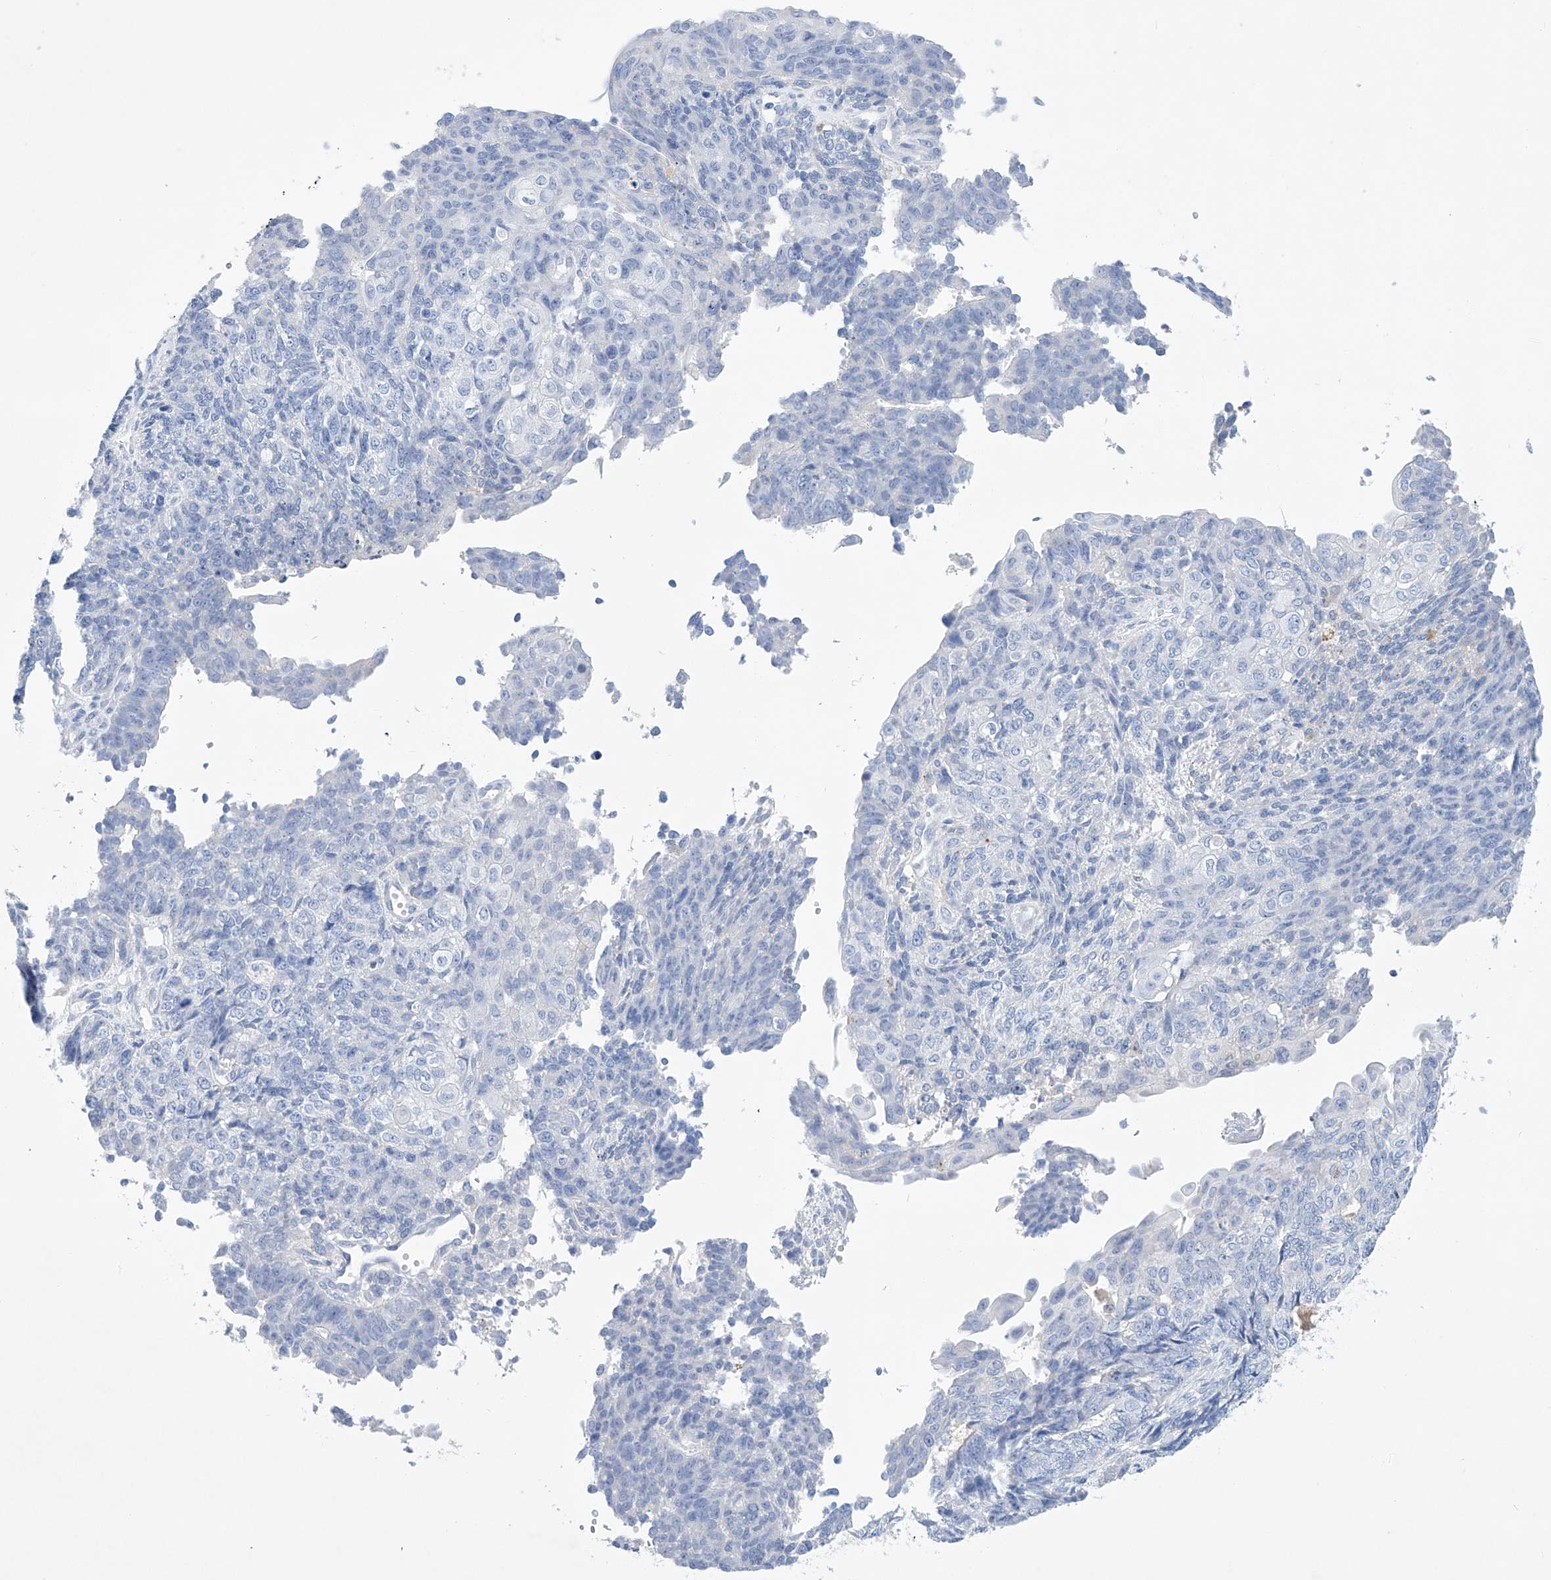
{"staining": {"intensity": "negative", "quantity": "none", "location": "none"}, "tissue": "endometrial cancer", "cell_type": "Tumor cells", "image_type": "cancer", "snomed": [{"axis": "morphology", "description": "Adenocarcinoma, NOS"}, {"axis": "topography", "description": "Endometrium"}], "caption": "Histopathology image shows no significant protein positivity in tumor cells of endometrial cancer (adenocarcinoma). The staining was performed using DAB (3,3'-diaminobenzidine) to visualize the protein expression in brown, while the nuclei were stained in blue with hematoxylin (Magnification: 20x).", "gene": "LURAP1", "patient": {"sex": "female", "age": 32}}